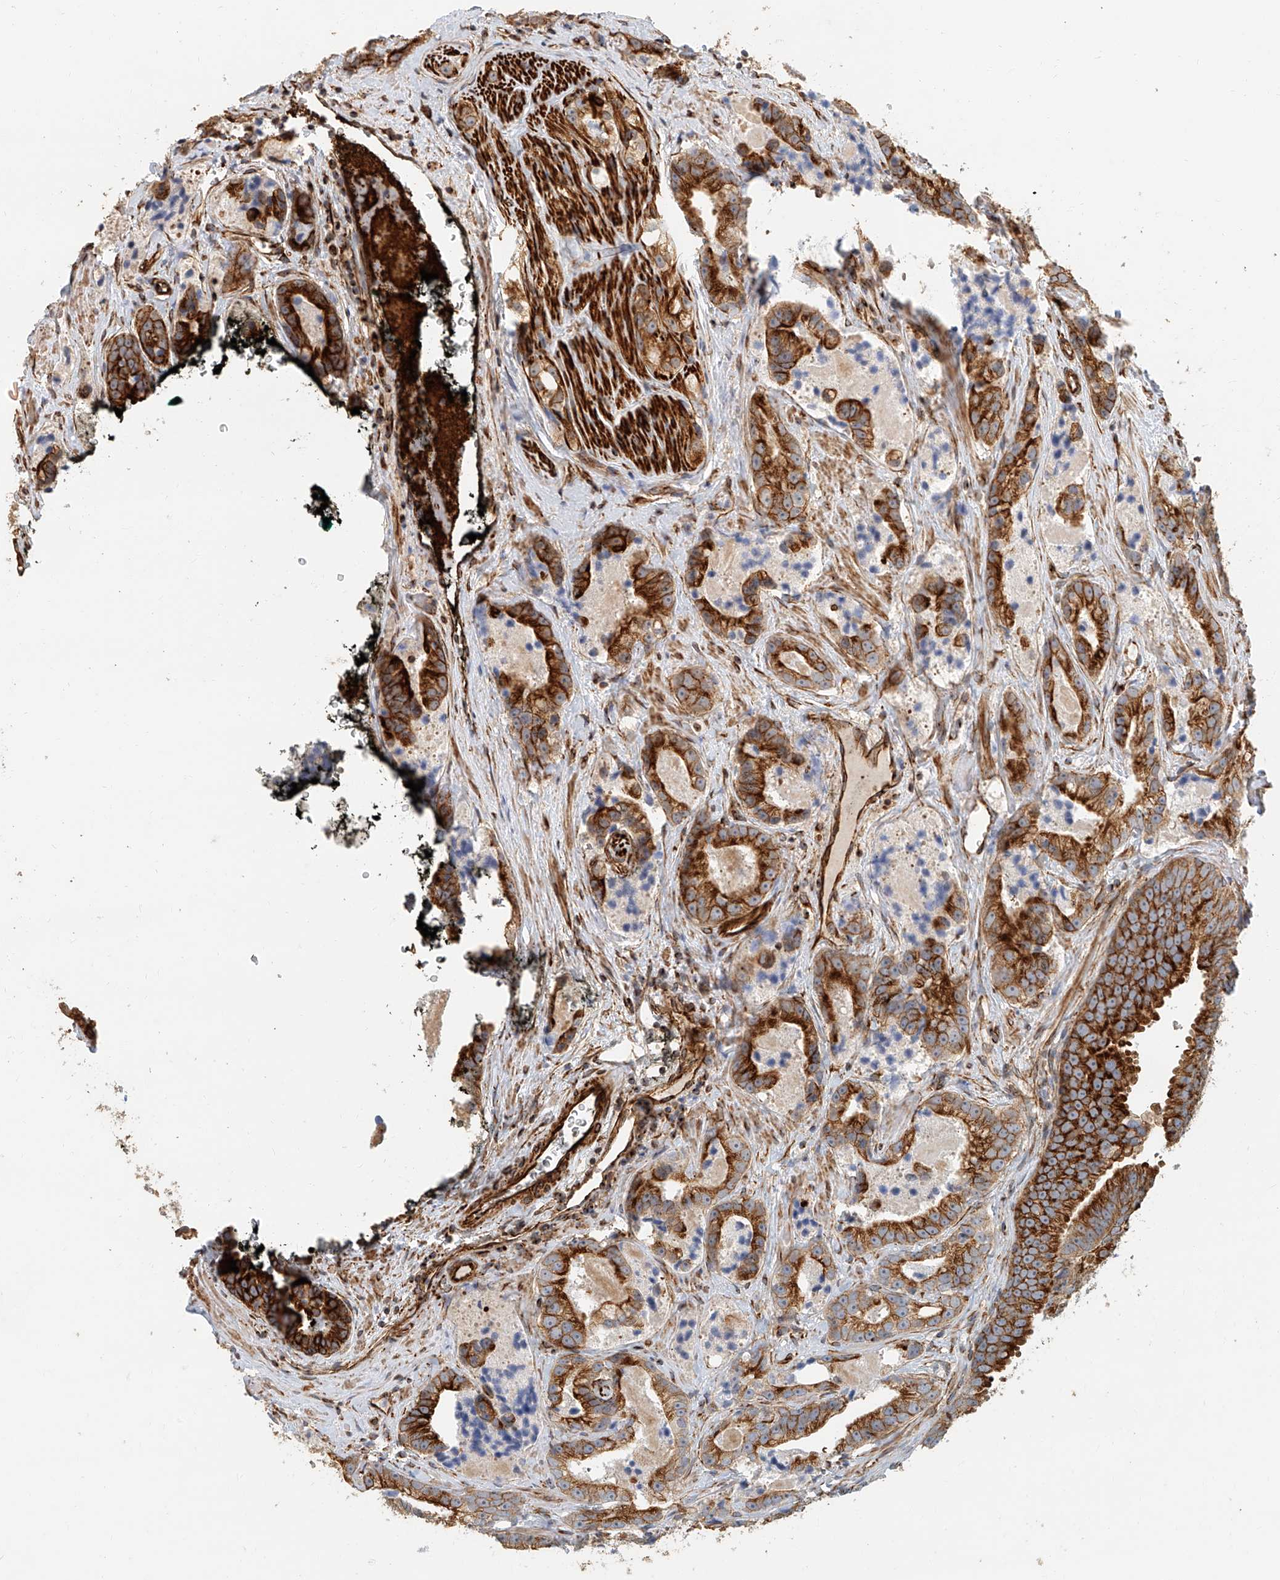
{"staining": {"intensity": "strong", "quantity": ">75%", "location": "cytoplasmic/membranous"}, "tissue": "prostate cancer", "cell_type": "Tumor cells", "image_type": "cancer", "snomed": [{"axis": "morphology", "description": "Adenocarcinoma, High grade"}, {"axis": "topography", "description": "Prostate"}], "caption": "High-magnification brightfield microscopy of prostate high-grade adenocarcinoma stained with DAB (3,3'-diaminobenzidine) (brown) and counterstained with hematoxylin (blue). tumor cells exhibit strong cytoplasmic/membranous positivity is appreciated in about>75% of cells.", "gene": "NAP1L1", "patient": {"sex": "male", "age": 62}}